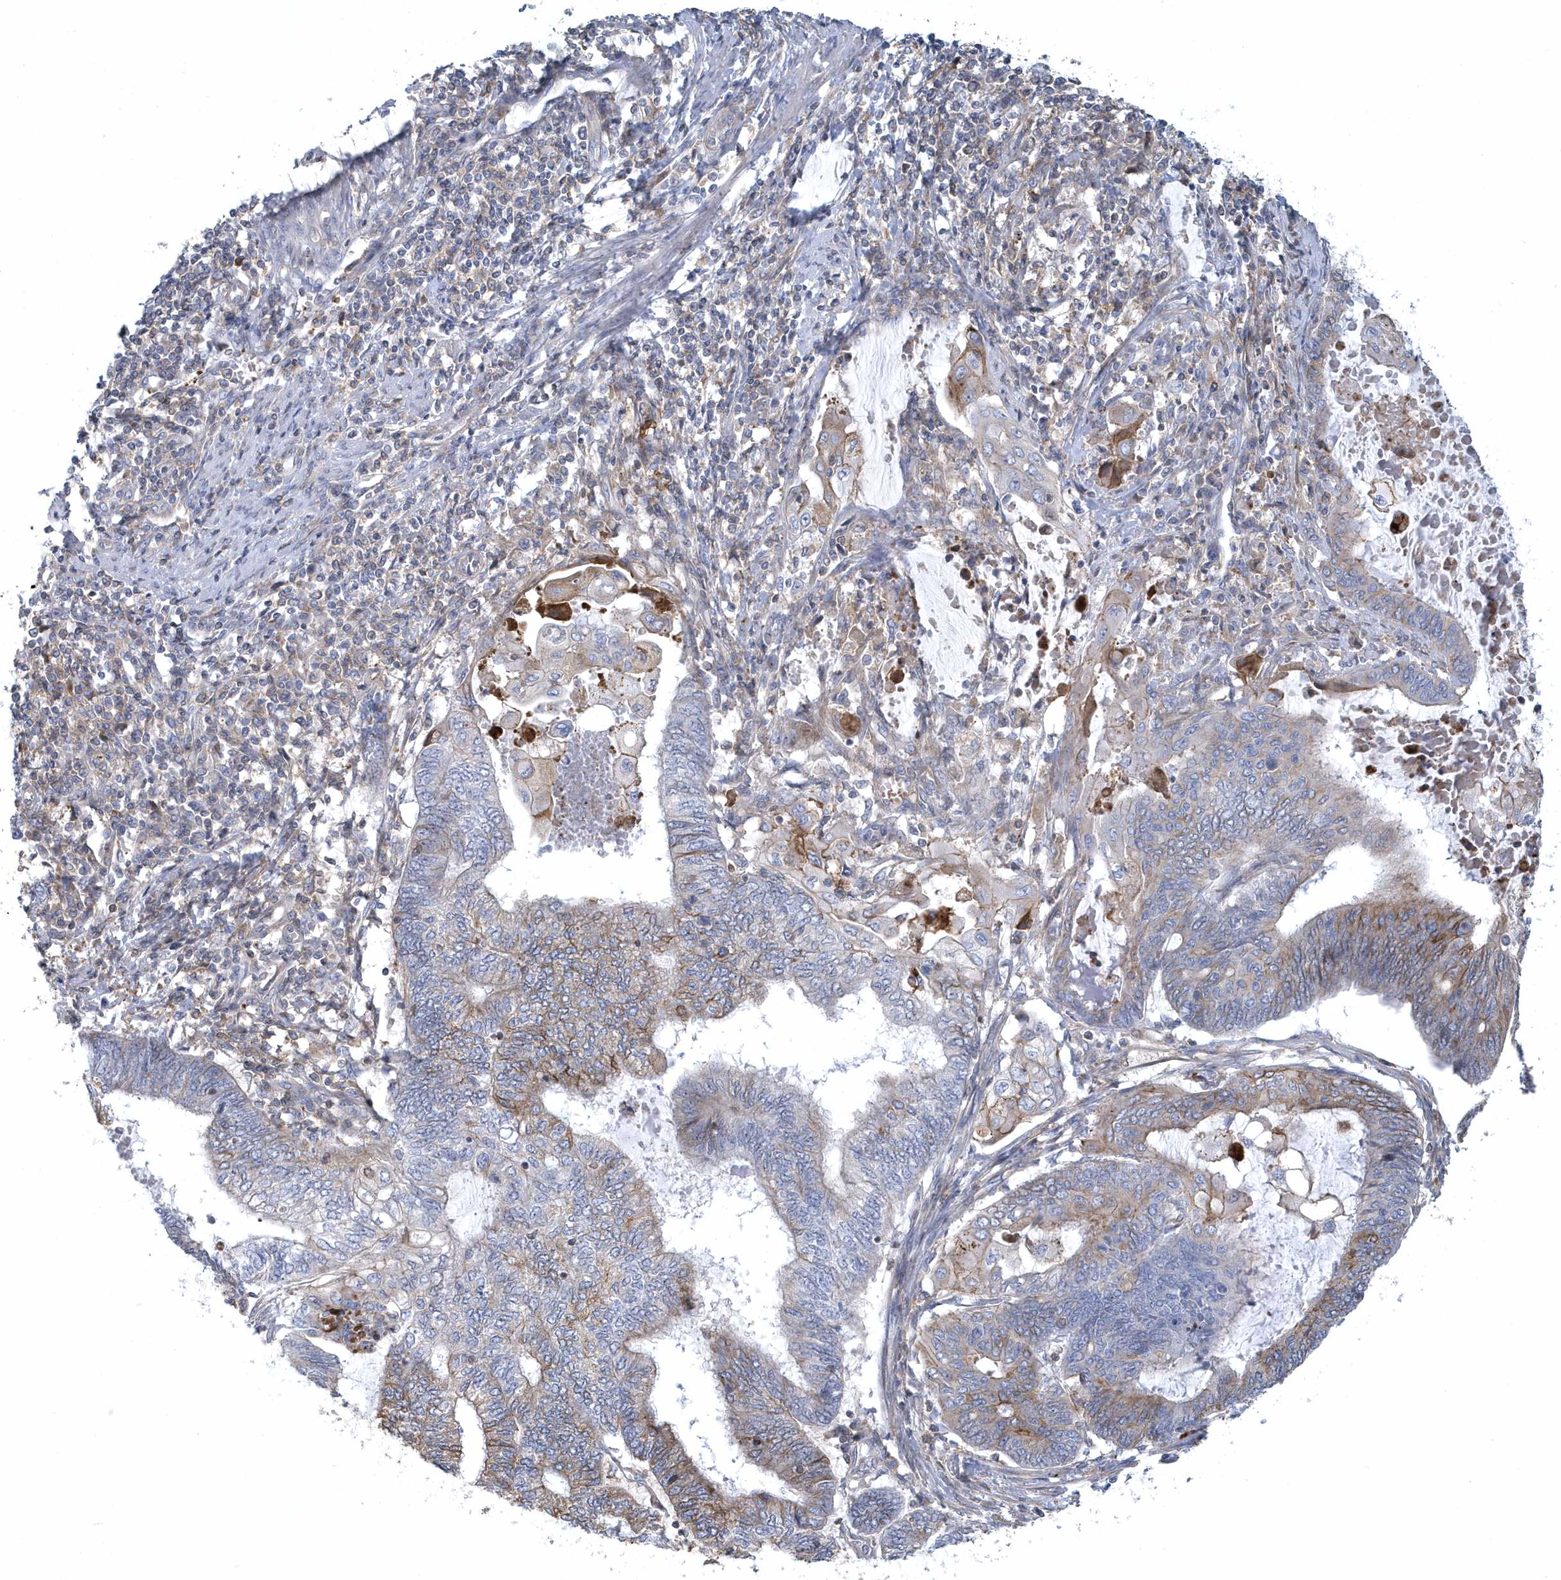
{"staining": {"intensity": "moderate", "quantity": "<25%", "location": "cytoplasmic/membranous"}, "tissue": "endometrial cancer", "cell_type": "Tumor cells", "image_type": "cancer", "snomed": [{"axis": "morphology", "description": "Adenocarcinoma, NOS"}, {"axis": "topography", "description": "Uterus"}, {"axis": "topography", "description": "Endometrium"}], "caption": "Immunohistochemistry micrograph of neoplastic tissue: human endometrial cancer stained using IHC exhibits low levels of moderate protein expression localized specifically in the cytoplasmic/membranous of tumor cells, appearing as a cytoplasmic/membranous brown color.", "gene": "ARAP2", "patient": {"sex": "female", "age": 70}}